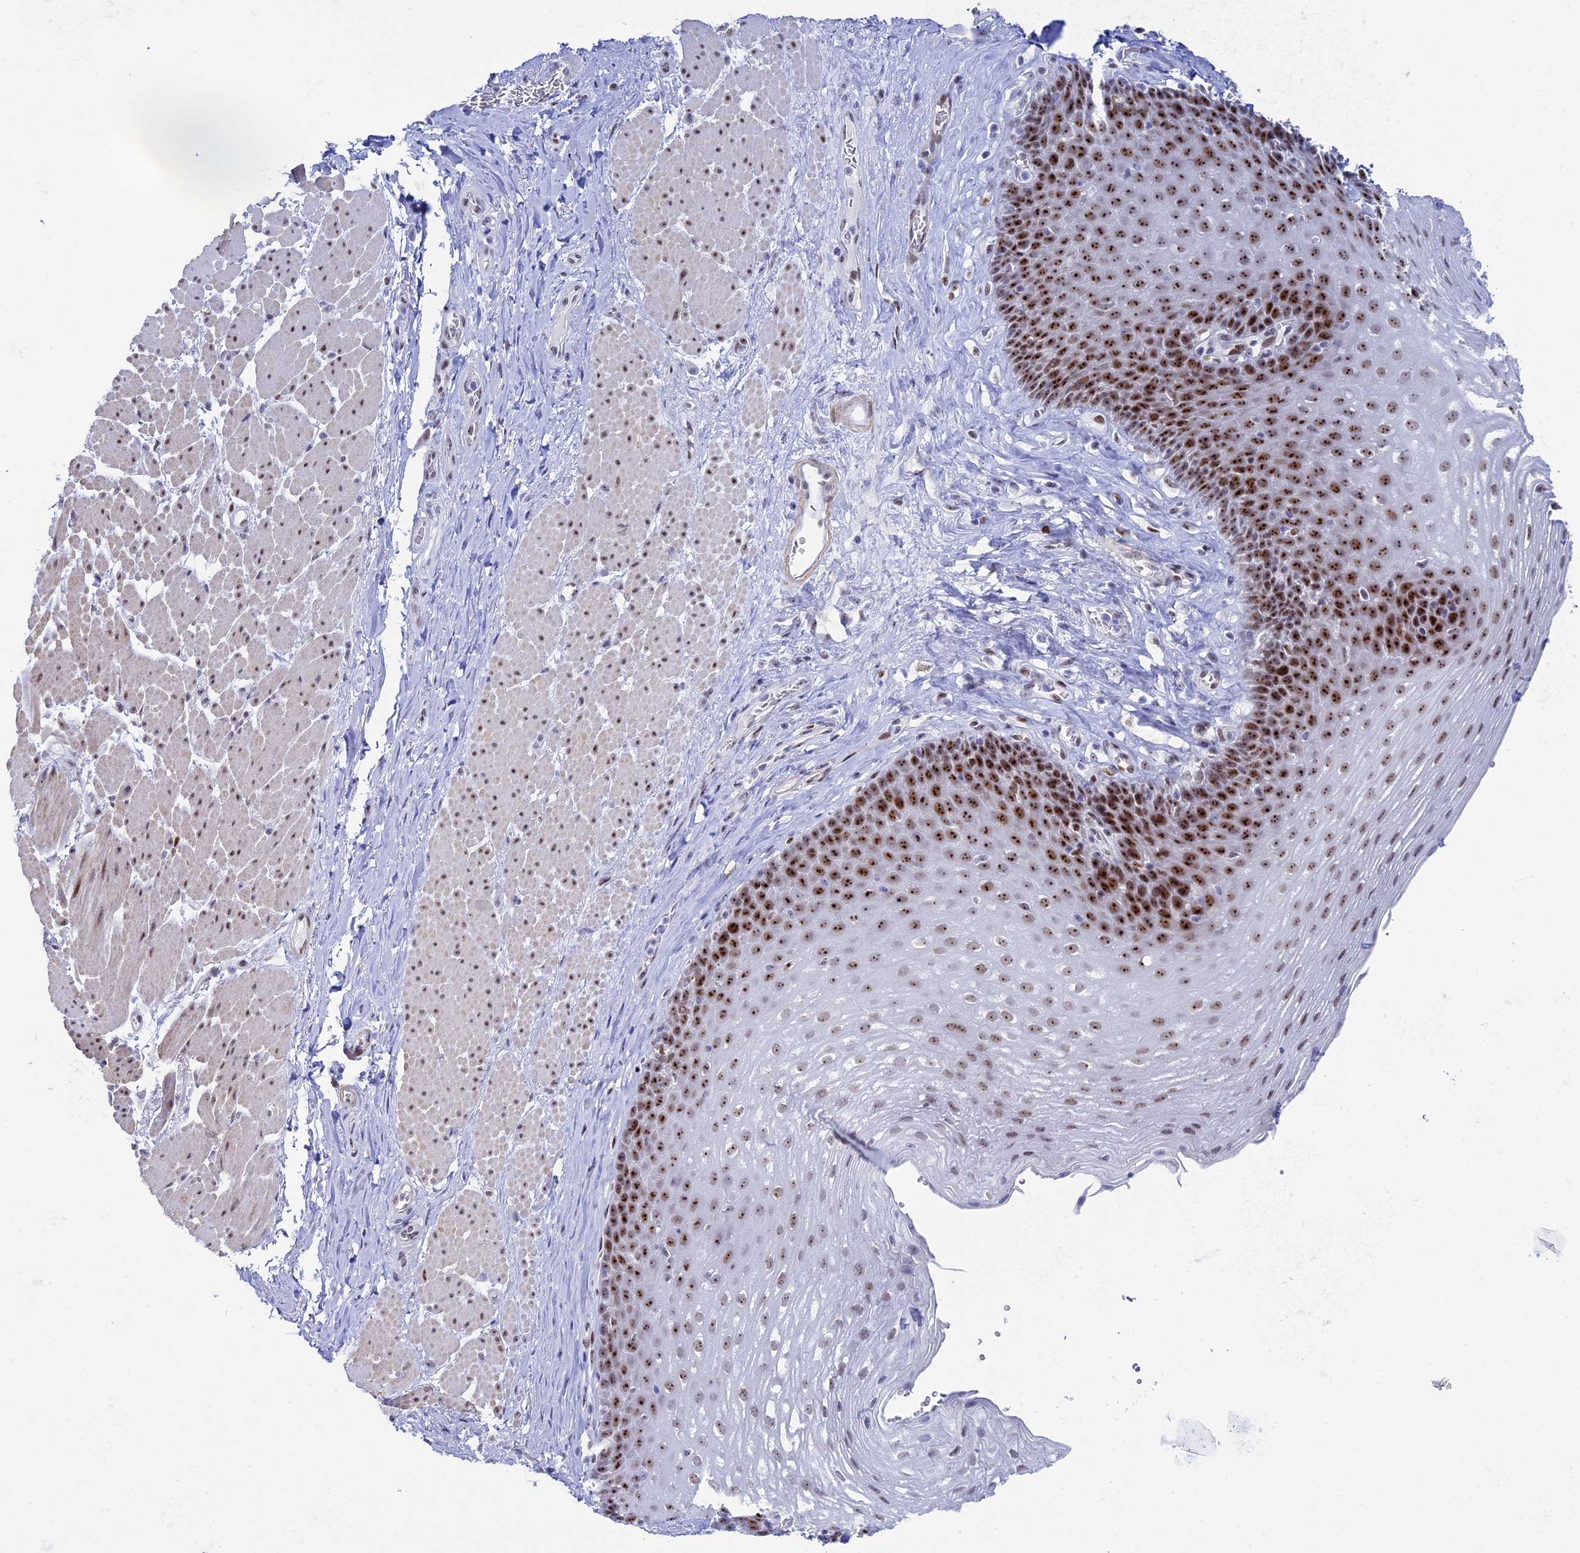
{"staining": {"intensity": "strong", "quantity": ">75%", "location": "nuclear"}, "tissue": "esophagus", "cell_type": "Squamous epithelial cells", "image_type": "normal", "snomed": [{"axis": "morphology", "description": "Normal tissue, NOS"}, {"axis": "topography", "description": "Esophagus"}], "caption": "A high amount of strong nuclear positivity is appreciated in approximately >75% of squamous epithelial cells in benign esophagus. The protein is shown in brown color, while the nuclei are stained blue.", "gene": "CCDC86", "patient": {"sex": "female", "age": 66}}